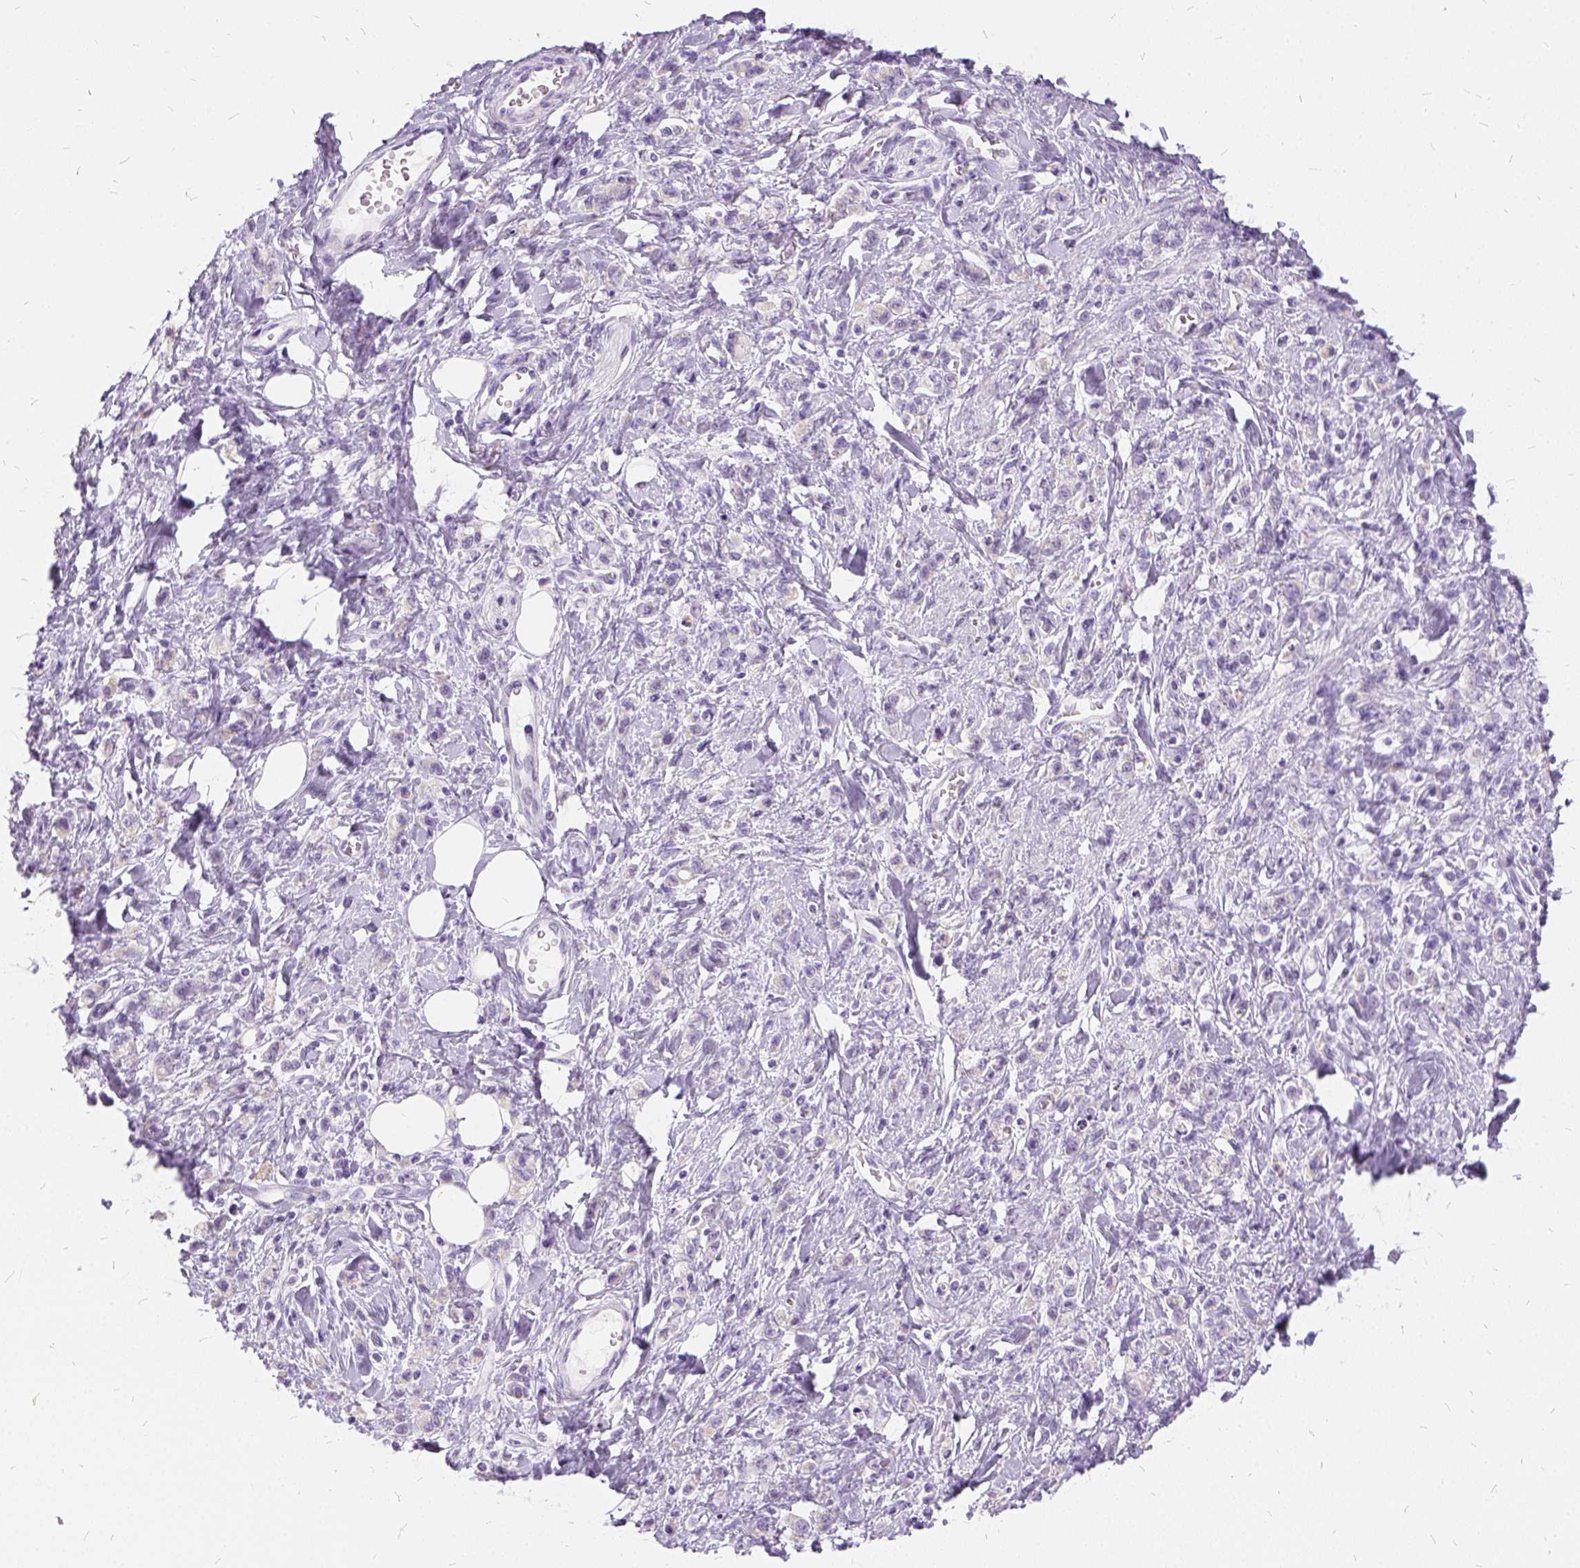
{"staining": {"intensity": "negative", "quantity": "none", "location": "none"}, "tissue": "stomach cancer", "cell_type": "Tumor cells", "image_type": "cancer", "snomed": [{"axis": "morphology", "description": "Adenocarcinoma, NOS"}, {"axis": "topography", "description": "Stomach"}], "caption": "Histopathology image shows no significant protein staining in tumor cells of stomach adenocarcinoma. (DAB IHC visualized using brightfield microscopy, high magnification).", "gene": "FDX1", "patient": {"sex": "male", "age": 77}}